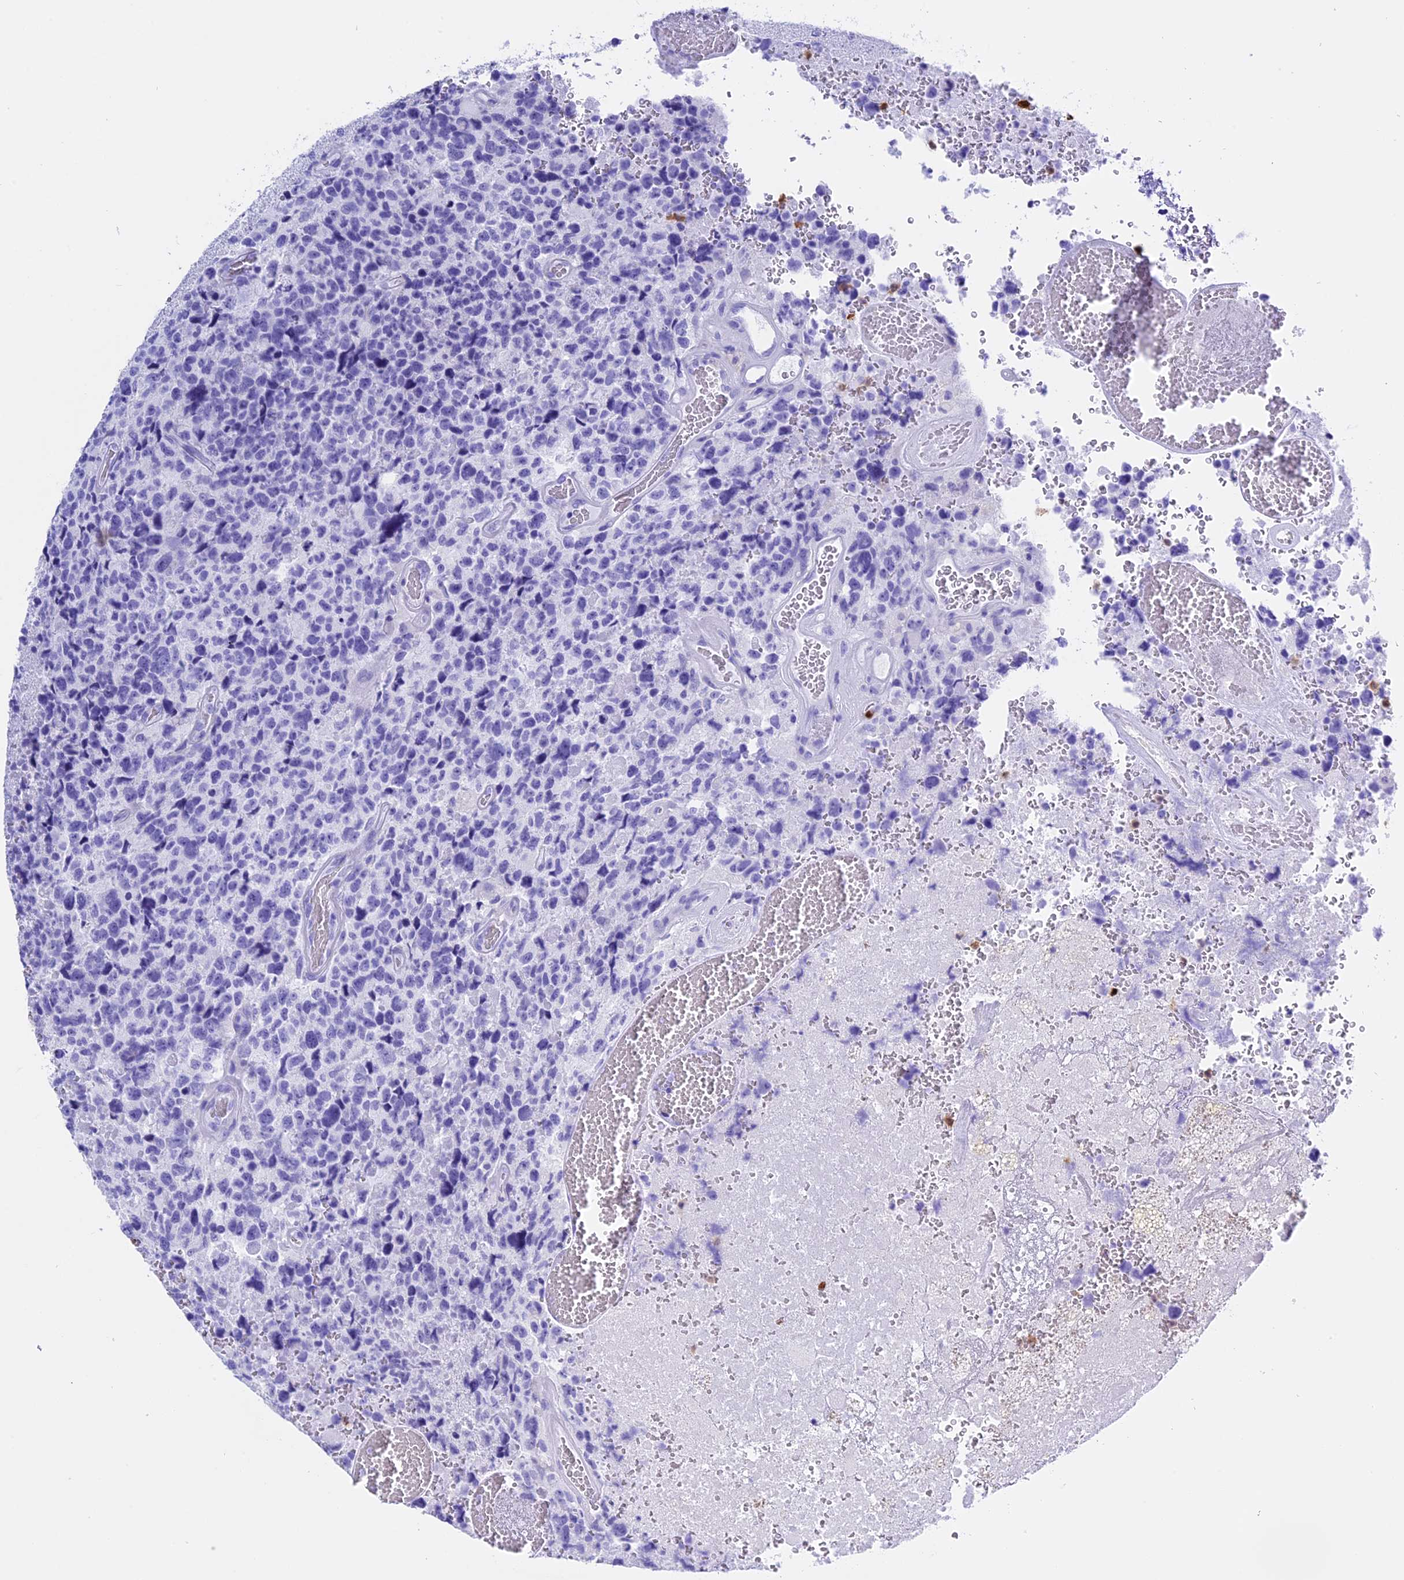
{"staining": {"intensity": "negative", "quantity": "none", "location": "none"}, "tissue": "glioma", "cell_type": "Tumor cells", "image_type": "cancer", "snomed": [{"axis": "morphology", "description": "Glioma, malignant, High grade"}, {"axis": "topography", "description": "Brain"}], "caption": "Immunohistochemistry micrograph of glioma stained for a protein (brown), which exhibits no expression in tumor cells.", "gene": "CLC", "patient": {"sex": "male", "age": 69}}